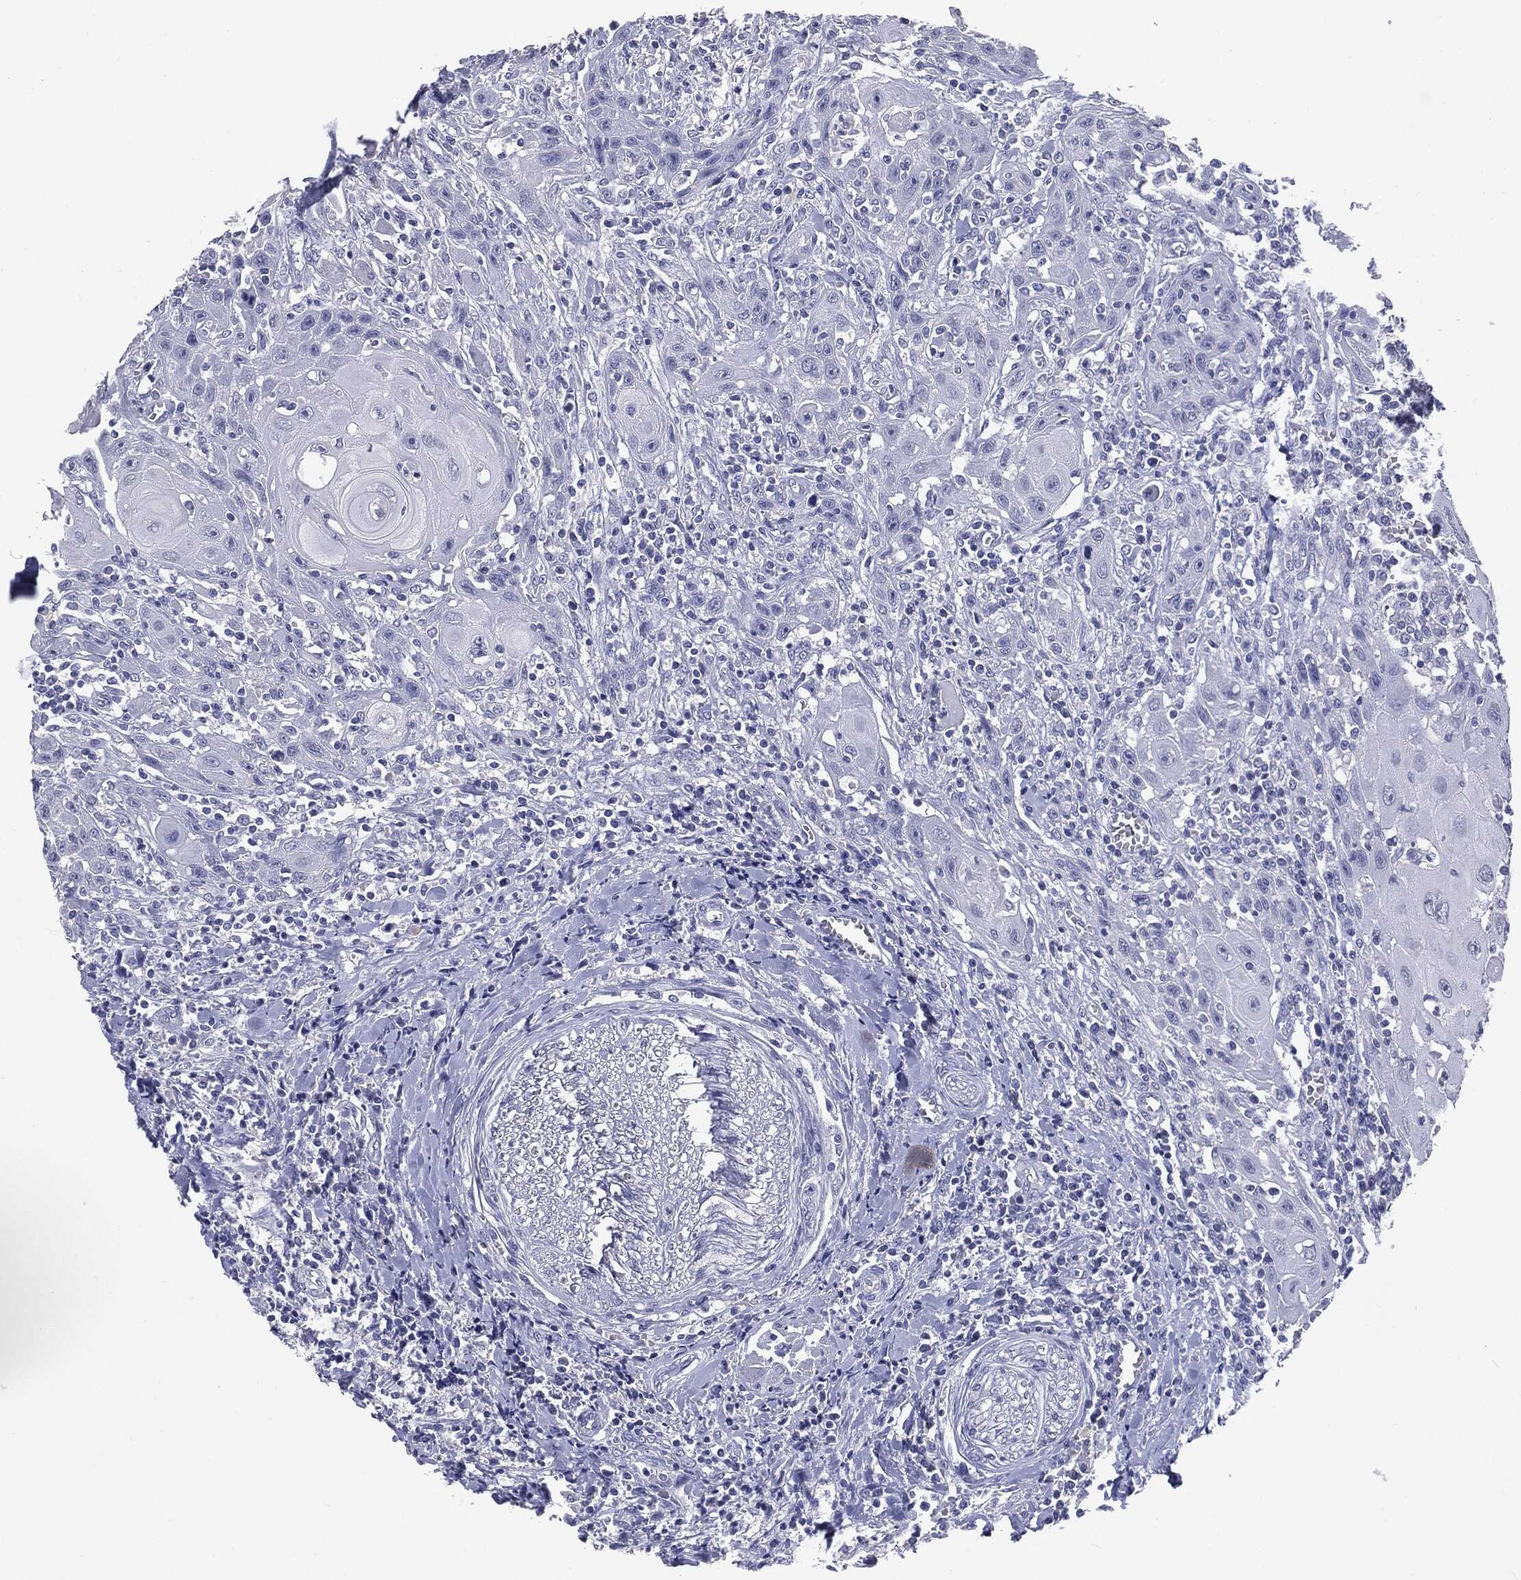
{"staining": {"intensity": "negative", "quantity": "none", "location": "none"}, "tissue": "head and neck cancer", "cell_type": "Tumor cells", "image_type": "cancer", "snomed": [{"axis": "morphology", "description": "Normal tissue, NOS"}, {"axis": "morphology", "description": "Squamous cell carcinoma, NOS"}, {"axis": "topography", "description": "Oral tissue"}, {"axis": "topography", "description": "Head-Neck"}], "caption": "Squamous cell carcinoma (head and neck) stained for a protein using immunohistochemistry exhibits no positivity tumor cells.", "gene": "TSHB", "patient": {"sex": "male", "age": 71}}